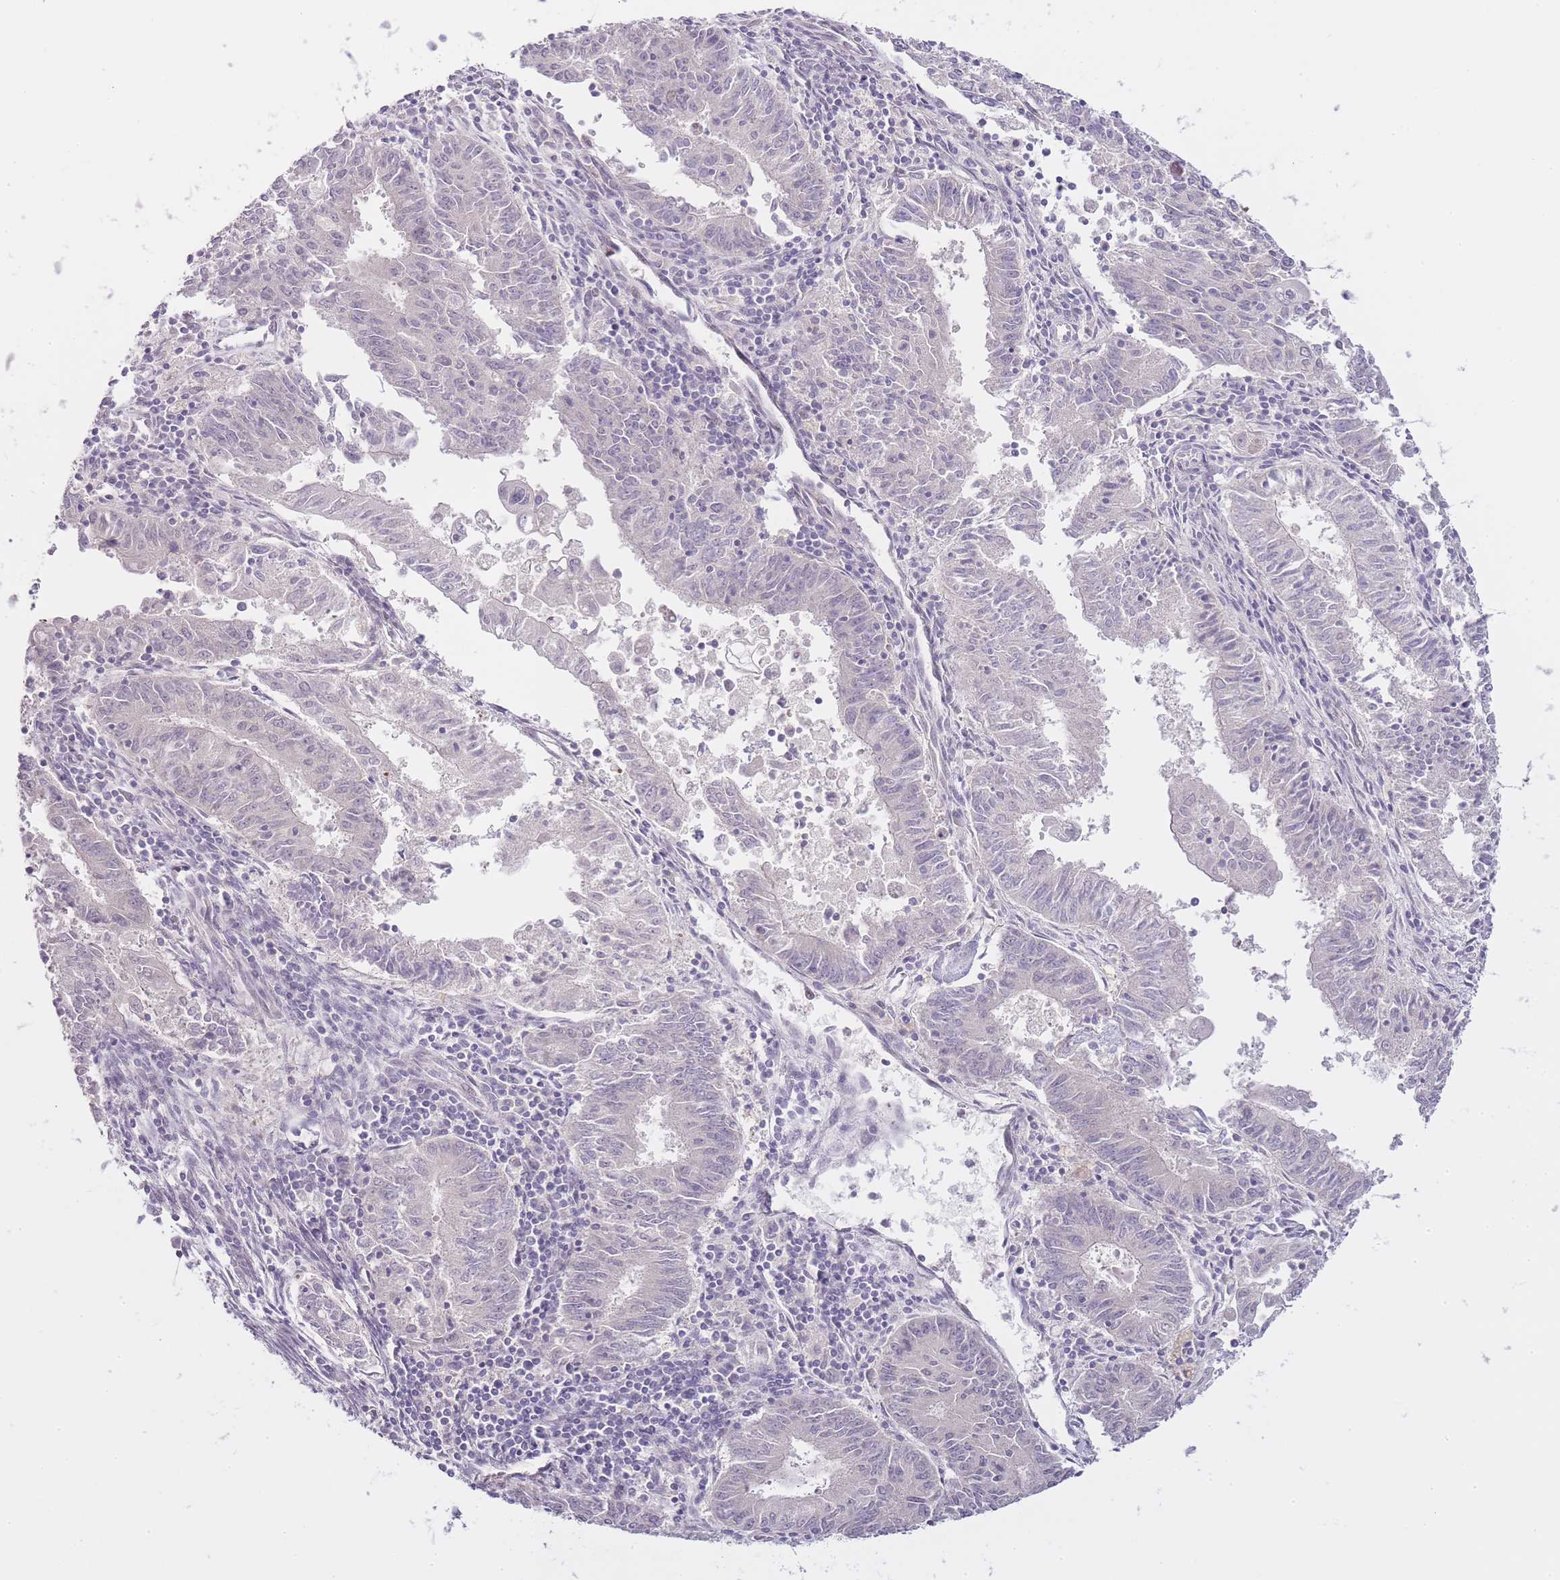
{"staining": {"intensity": "negative", "quantity": "none", "location": "none"}, "tissue": "endometrial cancer", "cell_type": "Tumor cells", "image_type": "cancer", "snomed": [{"axis": "morphology", "description": "Adenocarcinoma, NOS"}, {"axis": "topography", "description": "Endometrium"}], "caption": "Image shows no significant protein expression in tumor cells of endometrial cancer (adenocarcinoma). (DAB (3,3'-diaminobenzidine) immunohistochemistry (IHC) with hematoxylin counter stain).", "gene": "OGG1", "patient": {"sex": "female", "age": 59}}